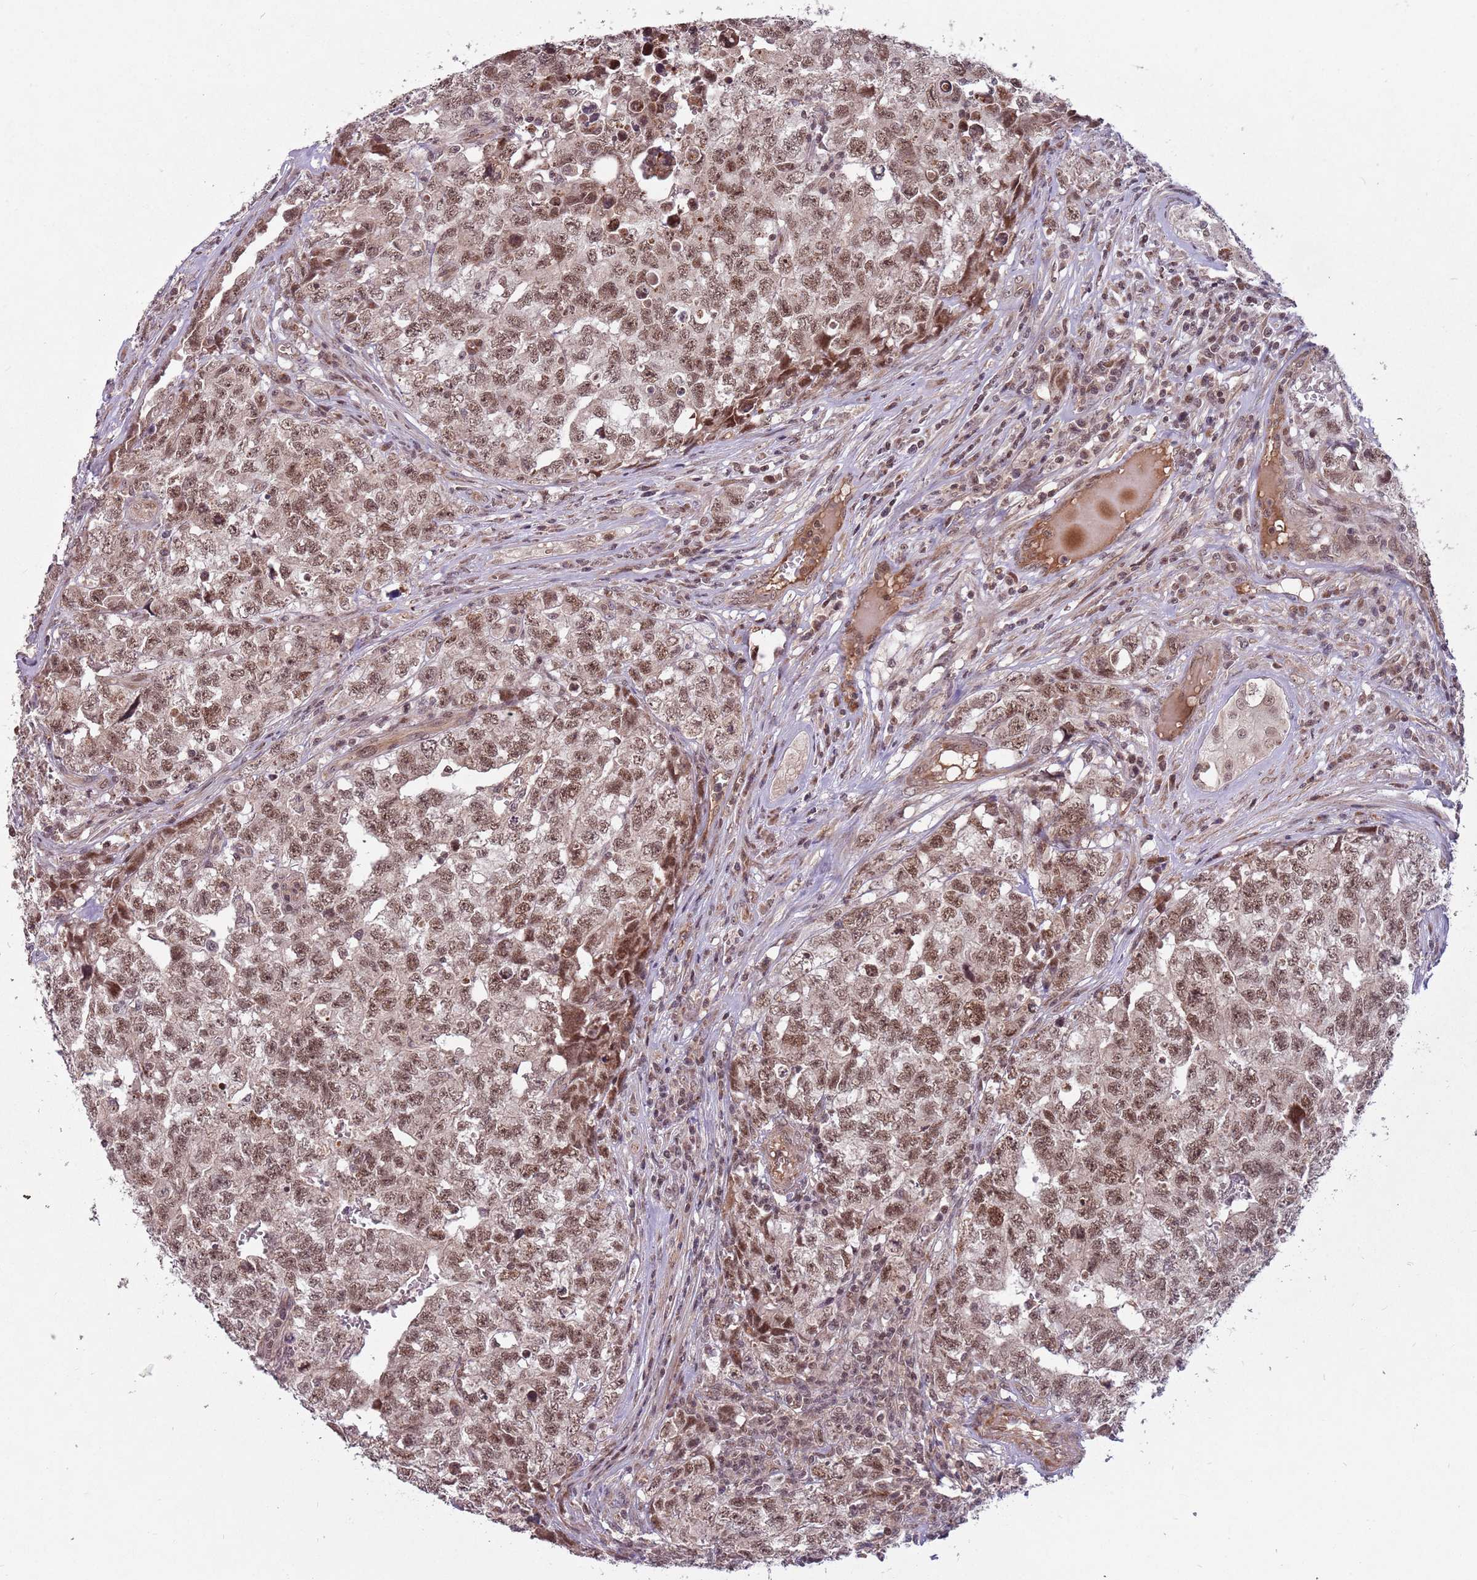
{"staining": {"intensity": "moderate", "quantity": ">75%", "location": "nuclear"}, "tissue": "testis cancer", "cell_type": "Tumor cells", "image_type": "cancer", "snomed": [{"axis": "morphology", "description": "Carcinoma, Embryonal, NOS"}, {"axis": "topography", "description": "Testis"}], "caption": "Testis cancer stained with IHC displays moderate nuclear positivity in approximately >75% of tumor cells.", "gene": "SUDS3", "patient": {"sex": "male", "age": 31}}